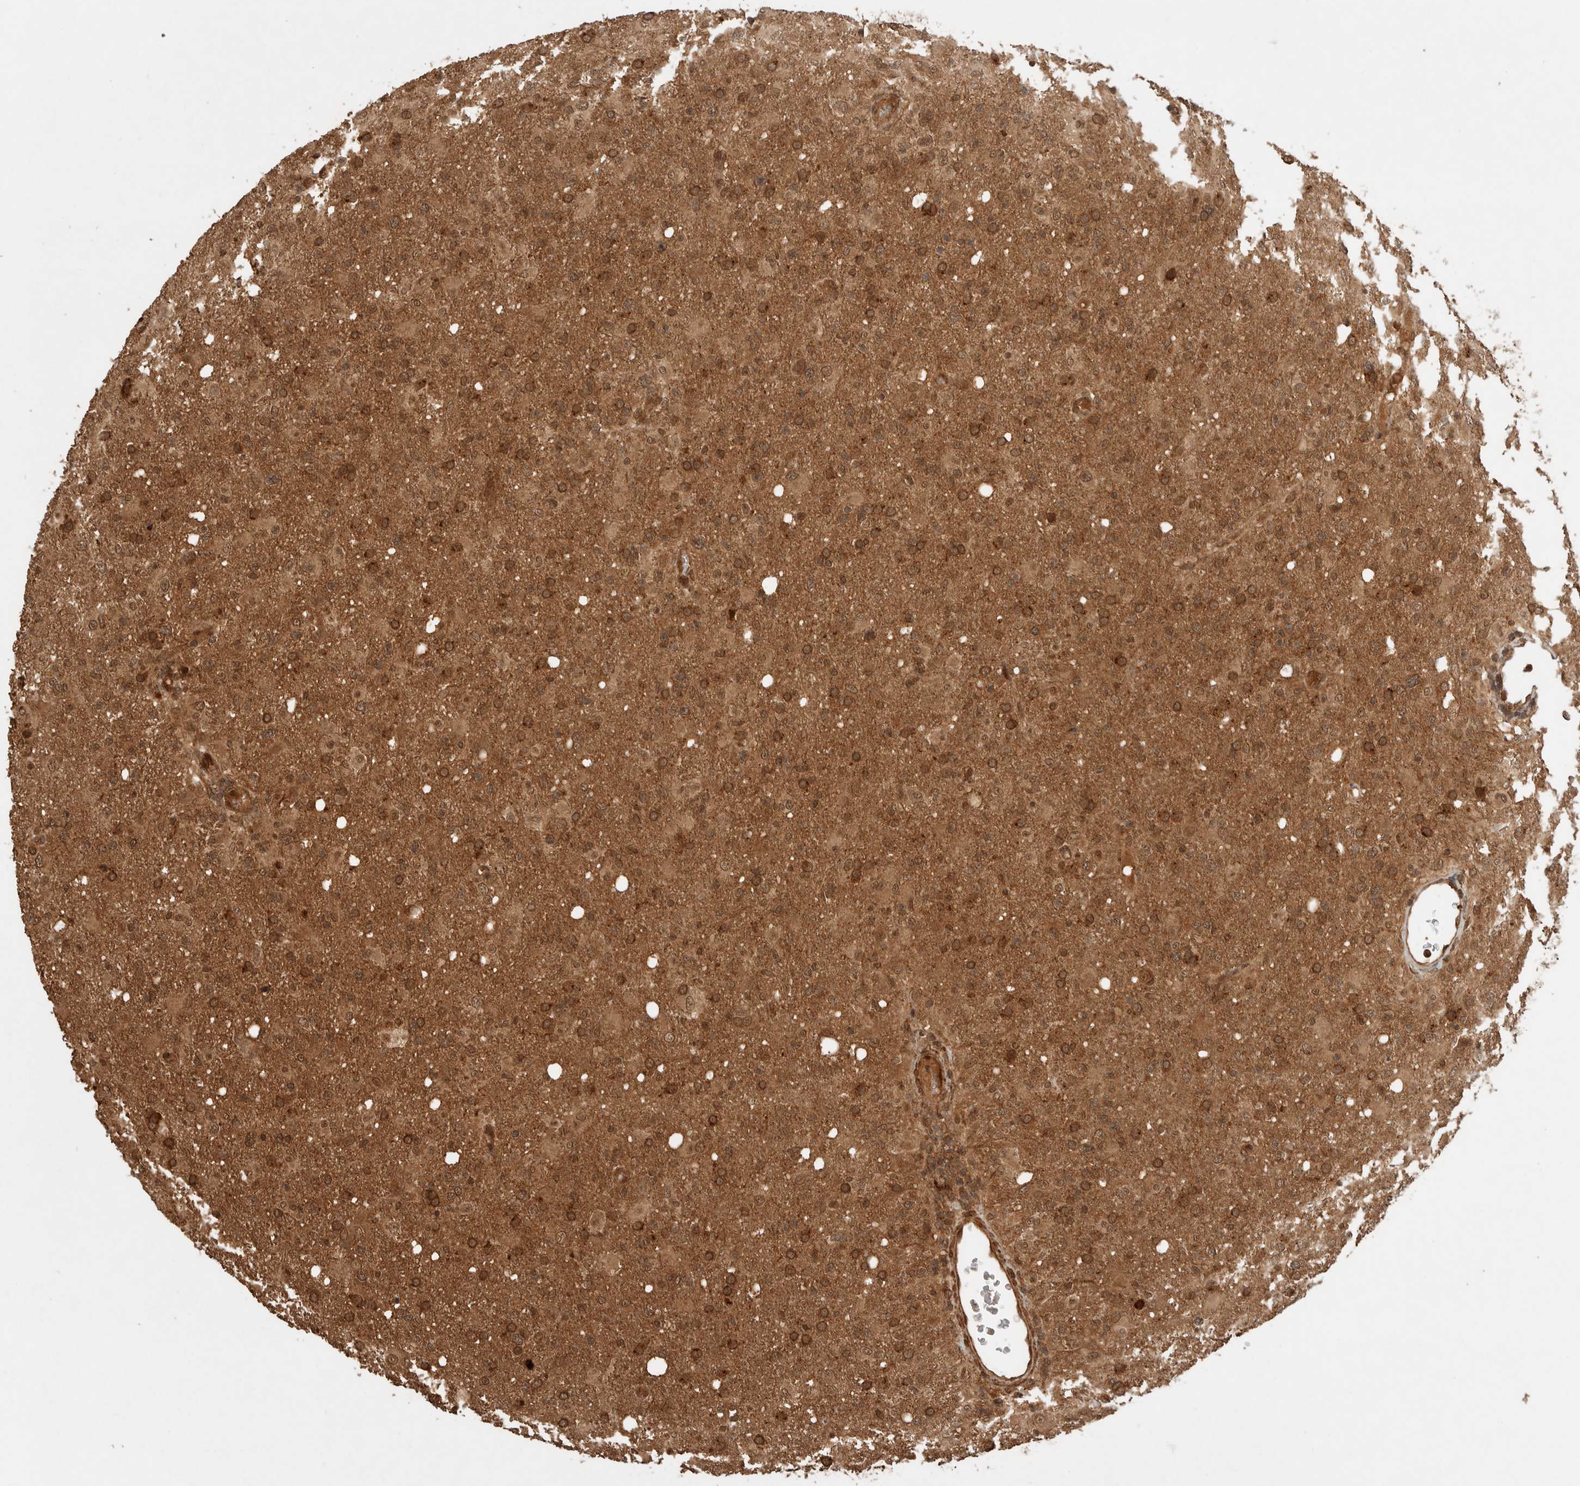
{"staining": {"intensity": "moderate", "quantity": ">75%", "location": "cytoplasmic/membranous"}, "tissue": "glioma", "cell_type": "Tumor cells", "image_type": "cancer", "snomed": [{"axis": "morphology", "description": "Glioma, malignant, High grade"}, {"axis": "topography", "description": "Brain"}], "caption": "Approximately >75% of tumor cells in glioma display moderate cytoplasmic/membranous protein positivity as visualized by brown immunohistochemical staining.", "gene": "CNTROB", "patient": {"sex": "female", "age": 57}}